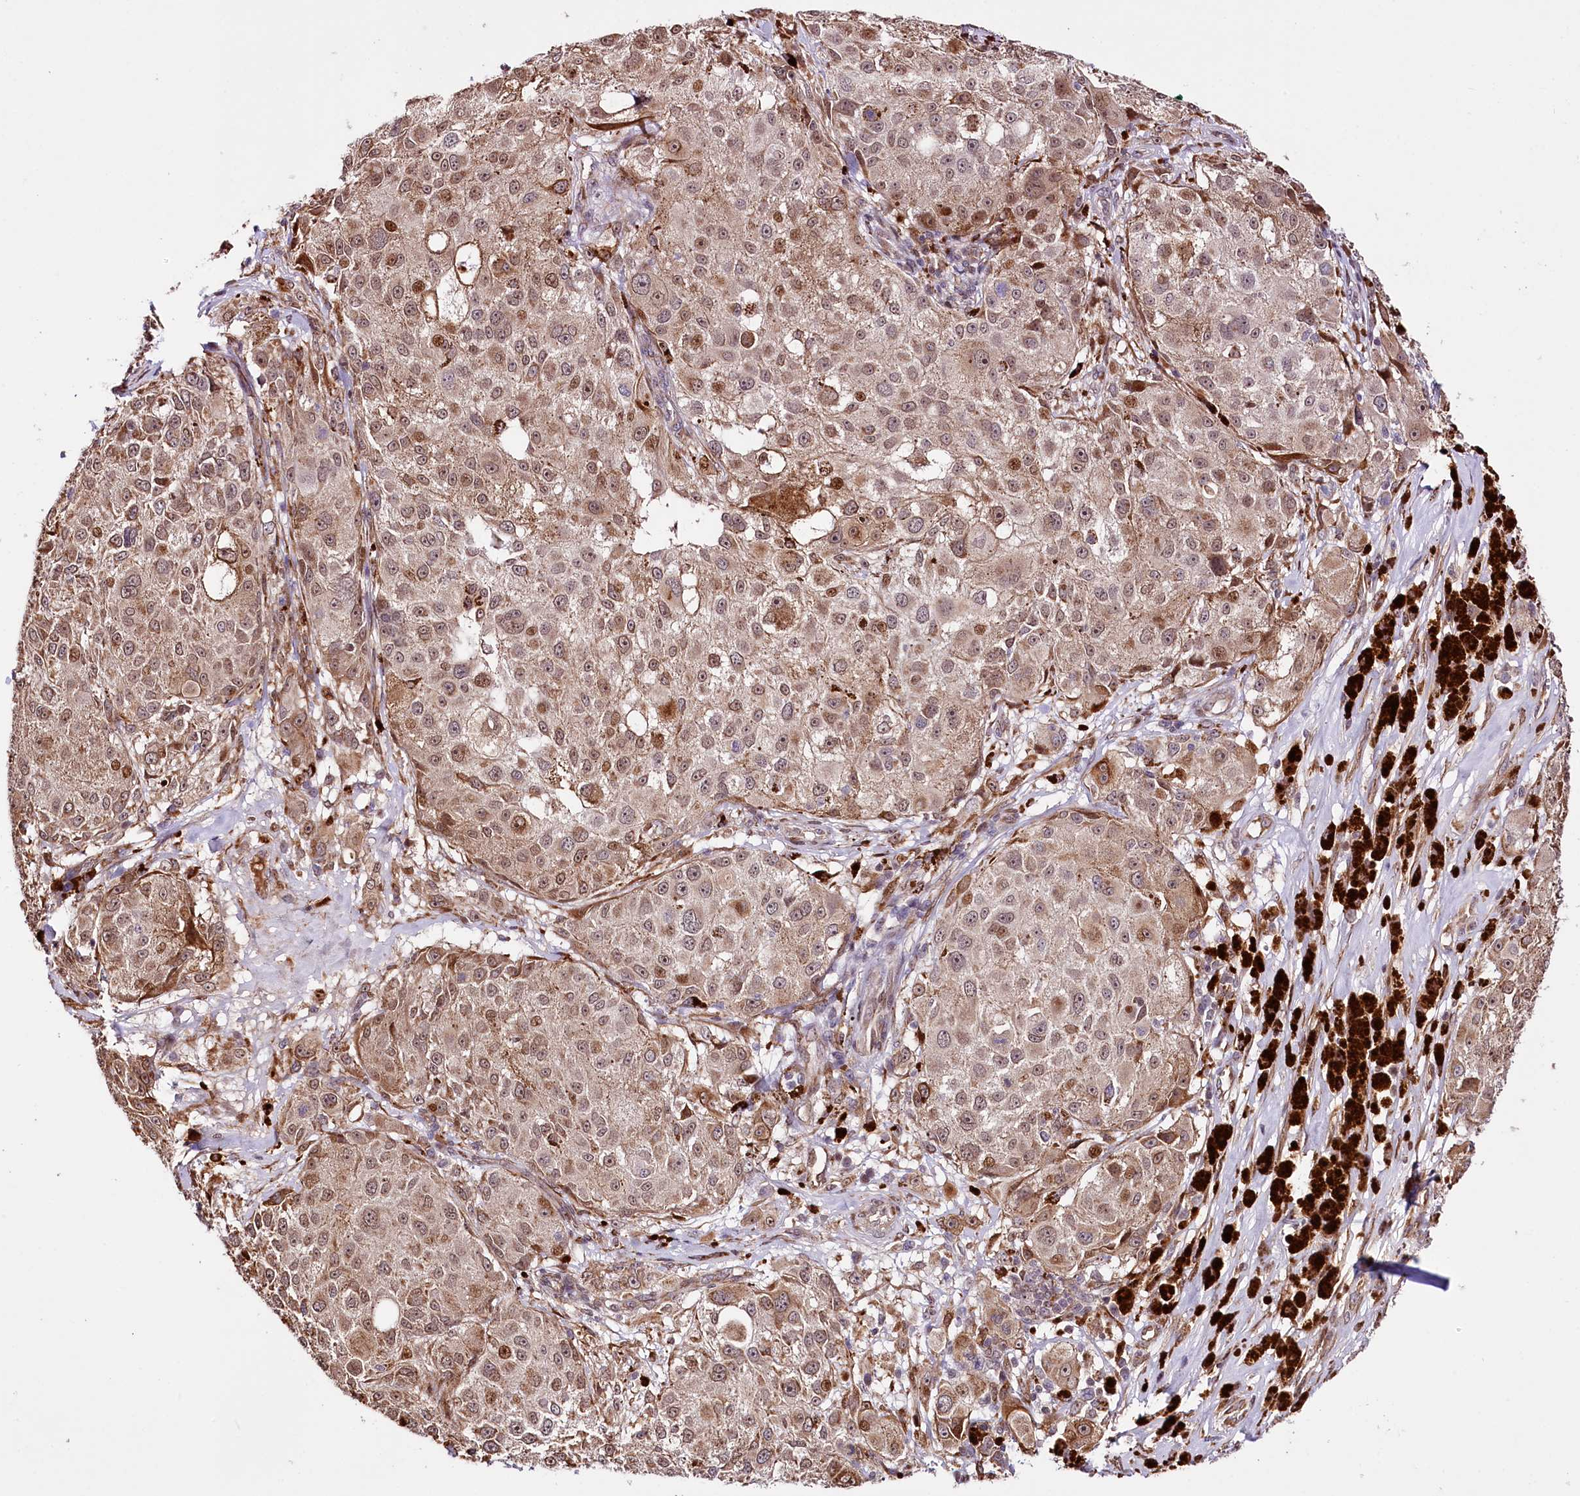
{"staining": {"intensity": "moderate", "quantity": ">75%", "location": "cytoplasmic/membranous,nuclear"}, "tissue": "melanoma", "cell_type": "Tumor cells", "image_type": "cancer", "snomed": [{"axis": "morphology", "description": "Necrosis, NOS"}, {"axis": "morphology", "description": "Malignant melanoma, NOS"}, {"axis": "topography", "description": "Skin"}], "caption": "About >75% of tumor cells in malignant melanoma exhibit moderate cytoplasmic/membranous and nuclear protein staining as visualized by brown immunohistochemical staining.", "gene": "CUTC", "patient": {"sex": "female", "age": 87}}